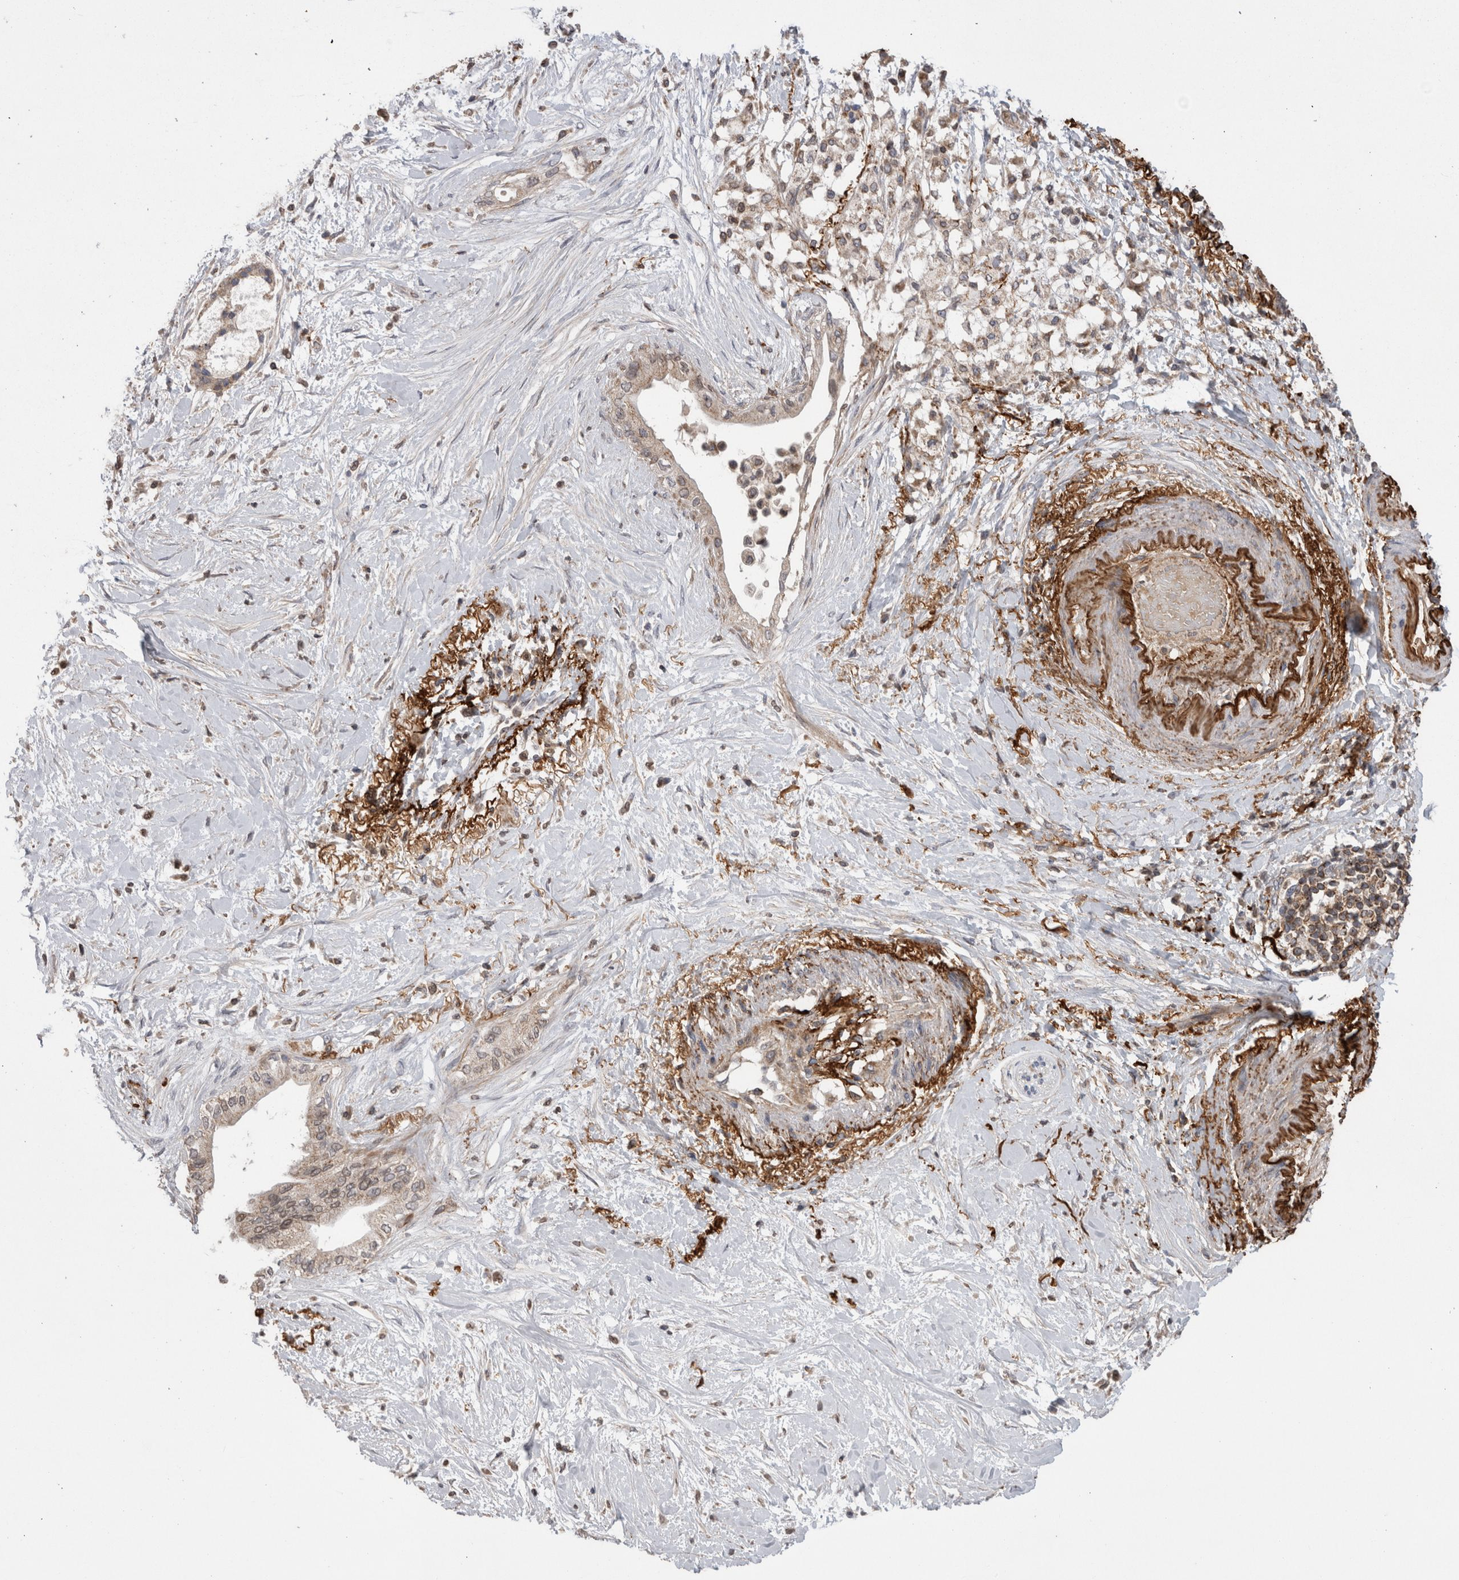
{"staining": {"intensity": "weak", "quantity": ">75%", "location": "cytoplasmic/membranous"}, "tissue": "pancreatic cancer", "cell_type": "Tumor cells", "image_type": "cancer", "snomed": [{"axis": "morphology", "description": "Normal tissue, NOS"}, {"axis": "morphology", "description": "Adenocarcinoma, NOS"}, {"axis": "topography", "description": "Pancreas"}, {"axis": "topography", "description": "Duodenum"}], "caption": "Brown immunohistochemical staining in adenocarcinoma (pancreatic) demonstrates weak cytoplasmic/membranous positivity in approximately >75% of tumor cells.", "gene": "DARS2", "patient": {"sex": "female", "age": 60}}